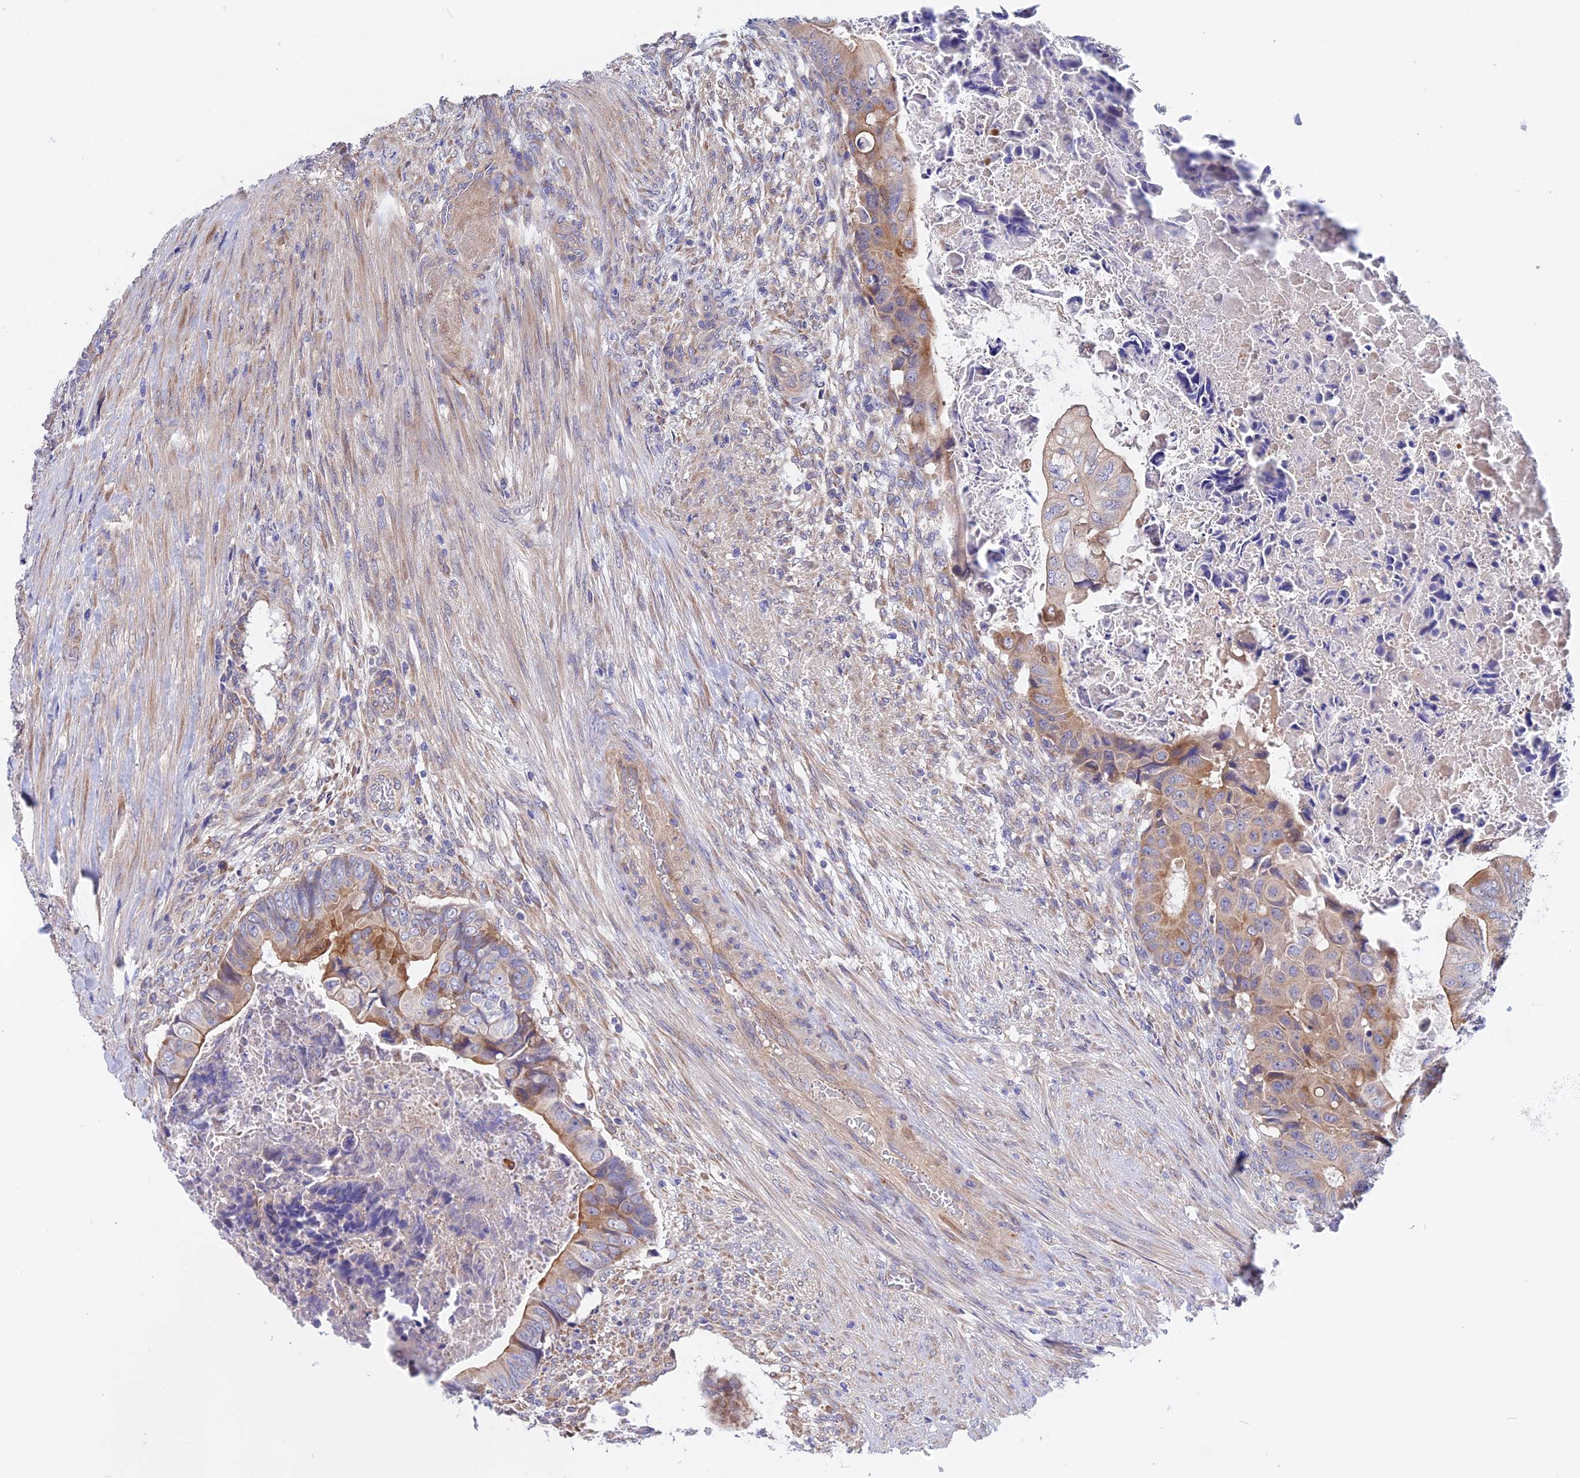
{"staining": {"intensity": "moderate", "quantity": "<25%", "location": "cytoplasmic/membranous"}, "tissue": "colorectal cancer", "cell_type": "Tumor cells", "image_type": "cancer", "snomed": [{"axis": "morphology", "description": "Adenocarcinoma, NOS"}, {"axis": "topography", "description": "Rectum"}], "caption": "Adenocarcinoma (colorectal) tissue exhibits moderate cytoplasmic/membranous positivity in about <25% of tumor cells, visualized by immunohistochemistry. The protein is shown in brown color, while the nuclei are stained blue.", "gene": "HYCC1", "patient": {"sex": "female", "age": 78}}